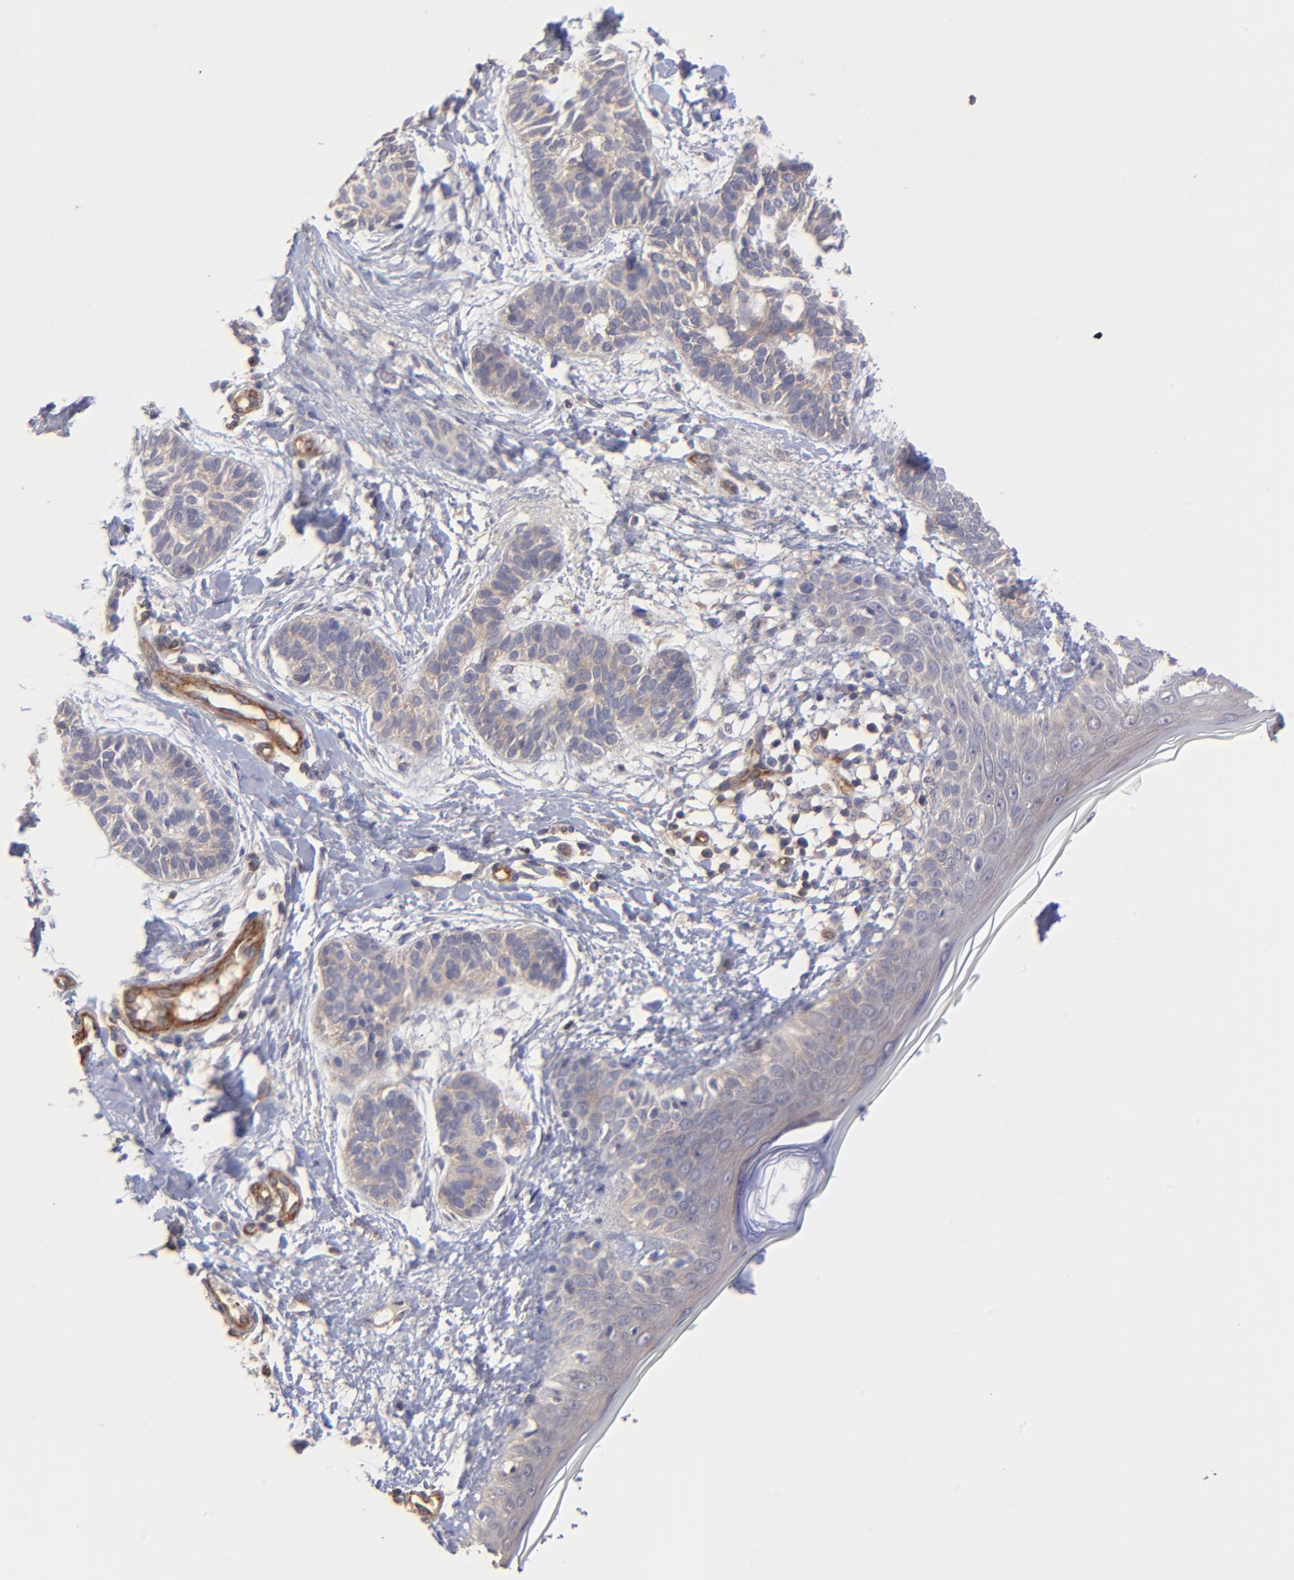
{"staining": {"intensity": "weak", "quantity": "<25%", "location": "cytoplasmic/membranous"}, "tissue": "skin cancer", "cell_type": "Tumor cells", "image_type": "cancer", "snomed": [{"axis": "morphology", "description": "Normal tissue, NOS"}, {"axis": "morphology", "description": "Basal cell carcinoma"}, {"axis": "topography", "description": "Skin"}], "caption": "The histopathology image displays no significant staining in tumor cells of skin cancer (basal cell carcinoma).", "gene": "ASB7", "patient": {"sex": "male", "age": 63}}